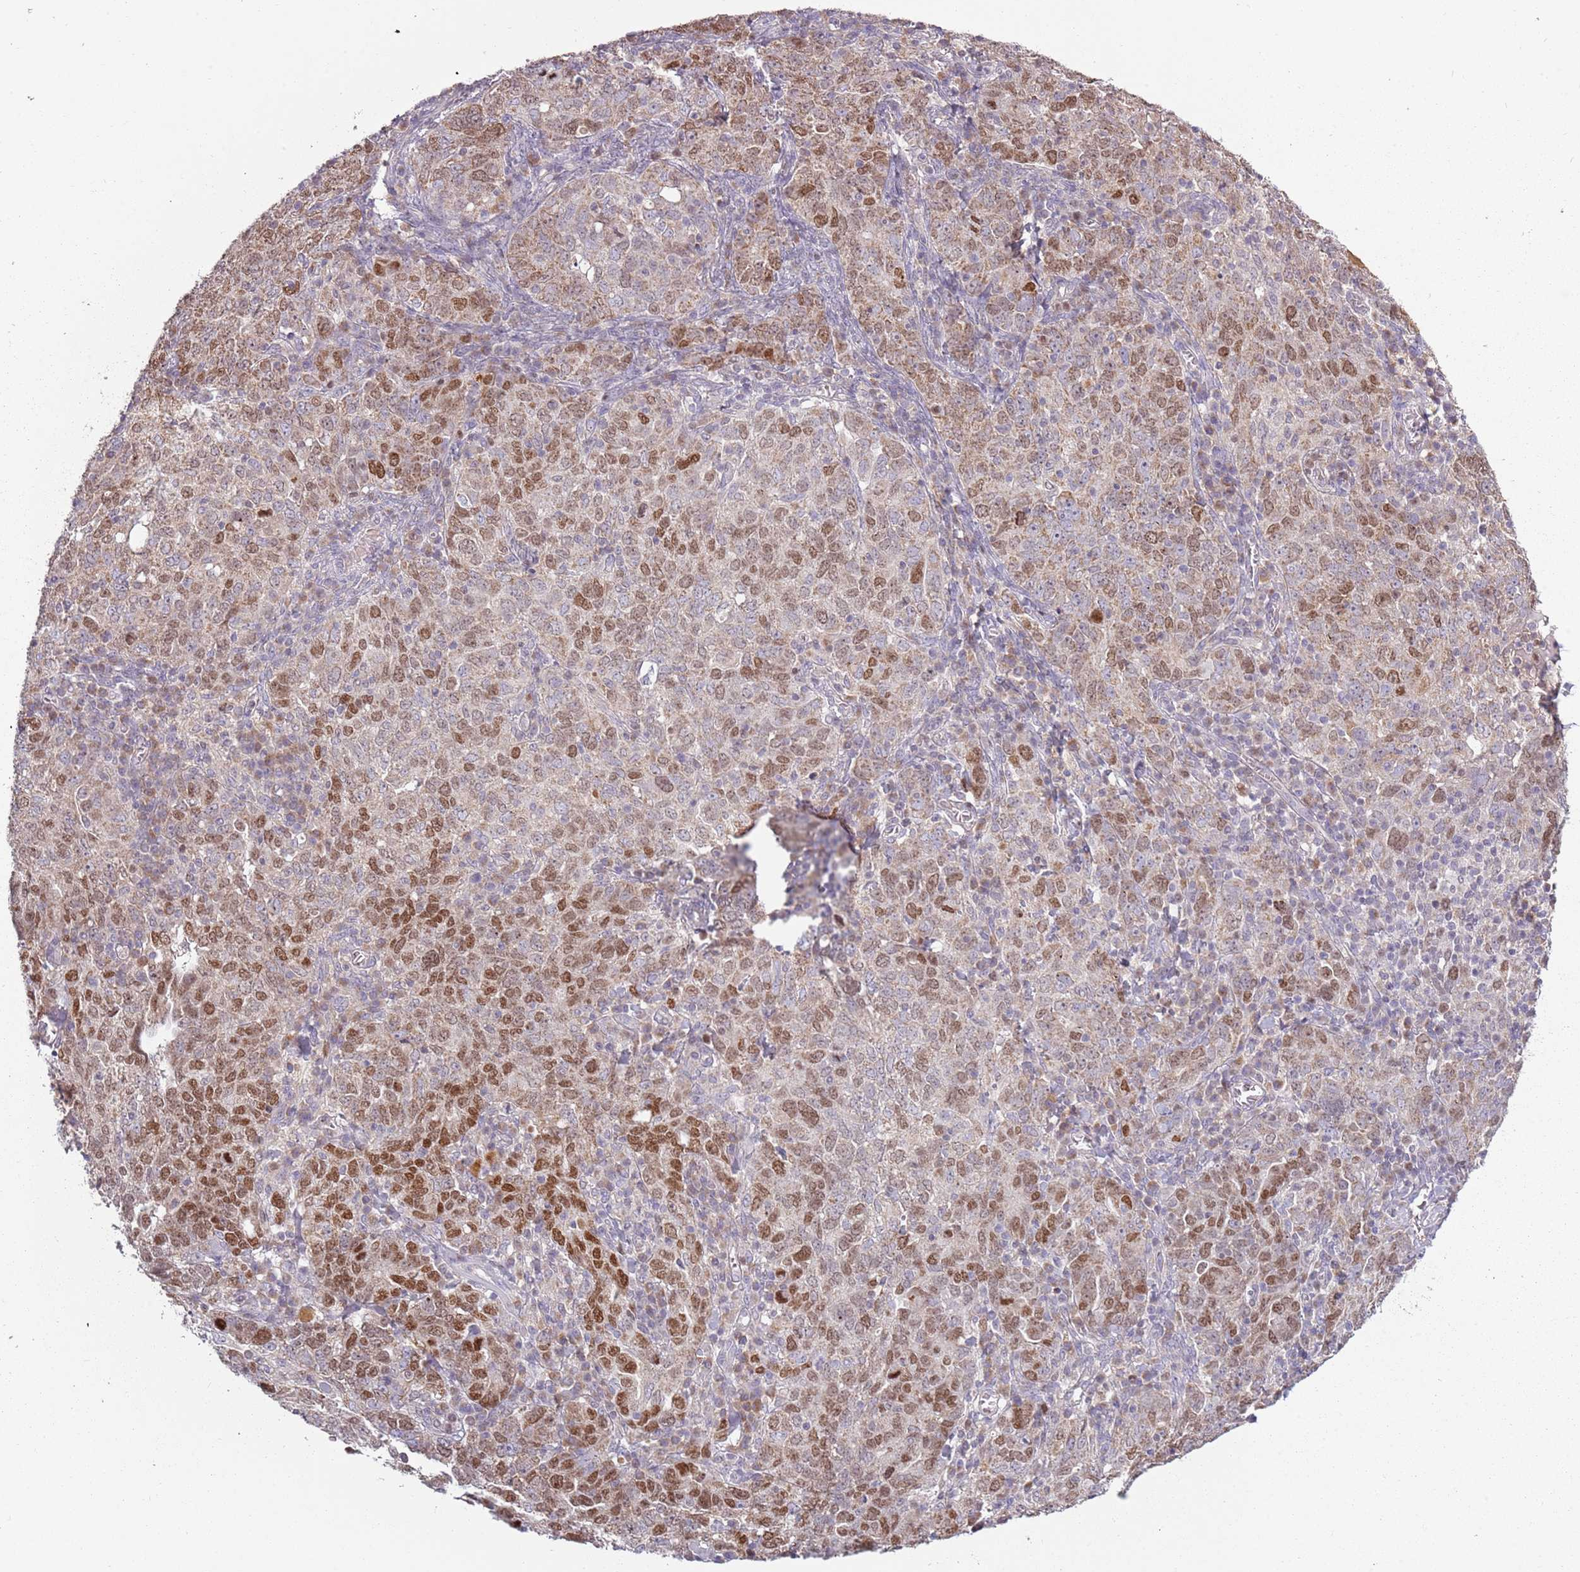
{"staining": {"intensity": "moderate", "quantity": ">75%", "location": "nuclear"}, "tissue": "ovarian cancer", "cell_type": "Tumor cells", "image_type": "cancer", "snomed": [{"axis": "morphology", "description": "Carcinoma, endometroid"}, {"axis": "topography", "description": "Ovary"}], "caption": "The immunohistochemical stain highlights moderate nuclear expression in tumor cells of endometroid carcinoma (ovarian) tissue. The staining is performed using DAB brown chromogen to label protein expression. The nuclei are counter-stained blue using hematoxylin.", "gene": "SYS1", "patient": {"sex": "female", "age": 62}}